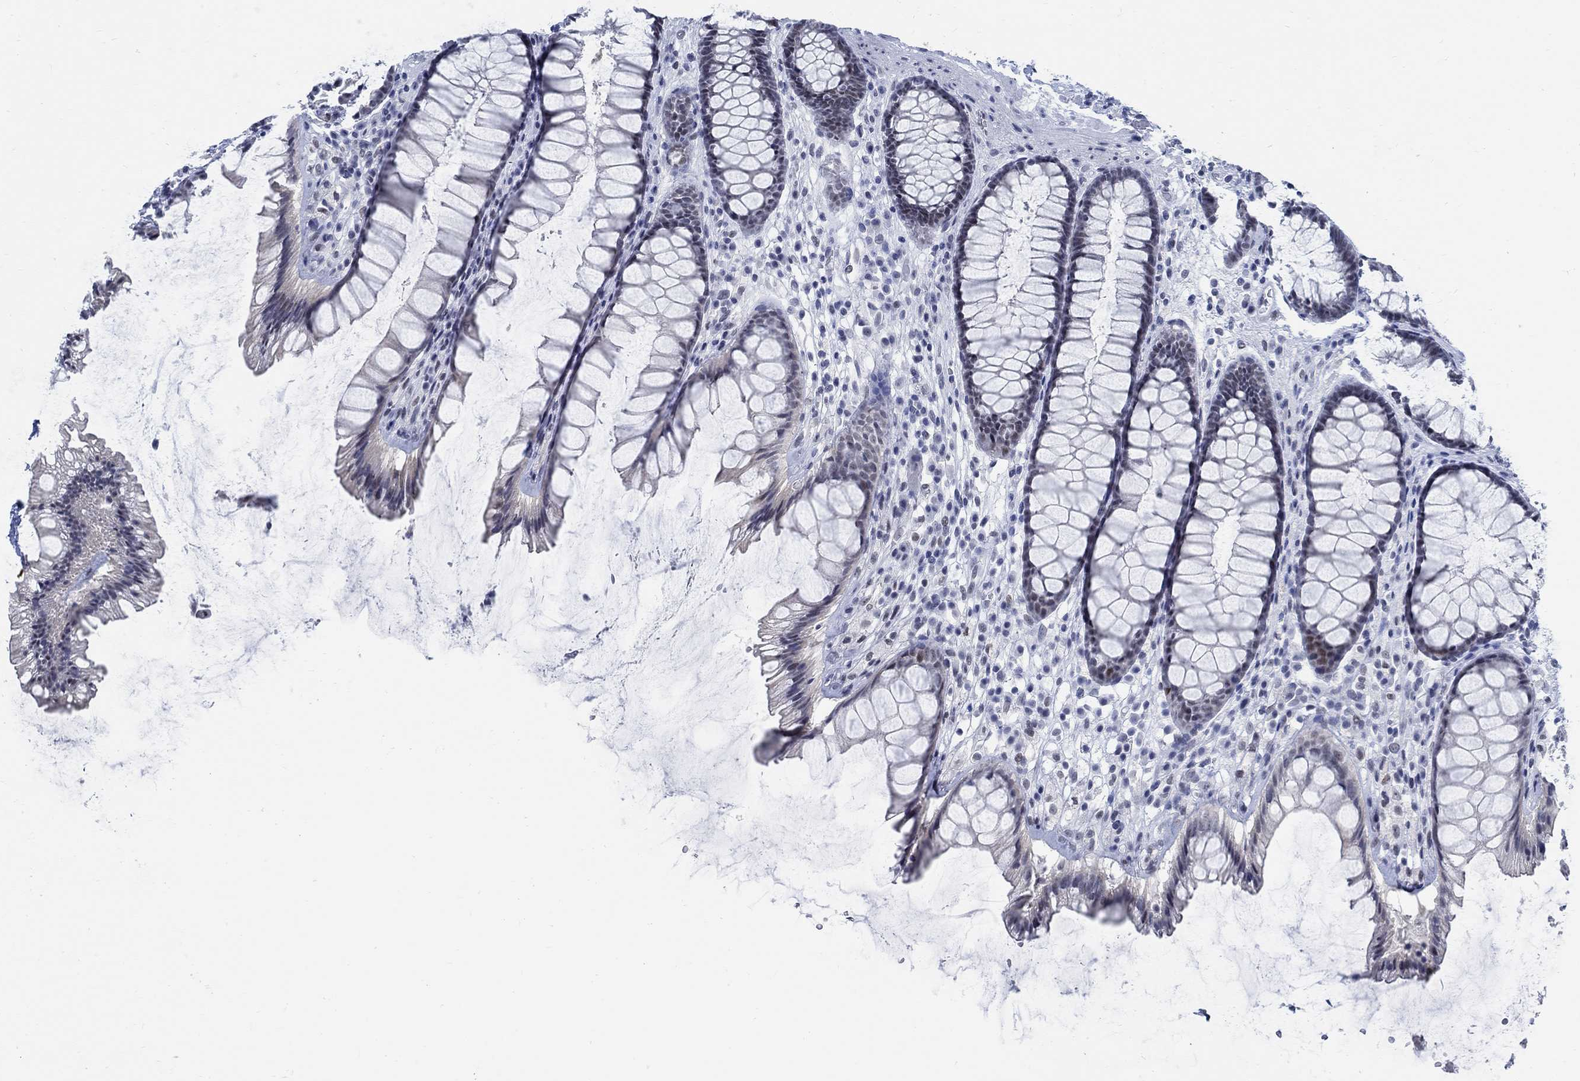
{"staining": {"intensity": "negative", "quantity": "none", "location": "none"}, "tissue": "rectum", "cell_type": "Glandular cells", "image_type": "normal", "snomed": [{"axis": "morphology", "description": "Normal tissue, NOS"}, {"axis": "topography", "description": "Rectum"}], "caption": "Benign rectum was stained to show a protein in brown. There is no significant positivity in glandular cells.", "gene": "DLK1", "patient": {"sex": "male", "age": 72}}